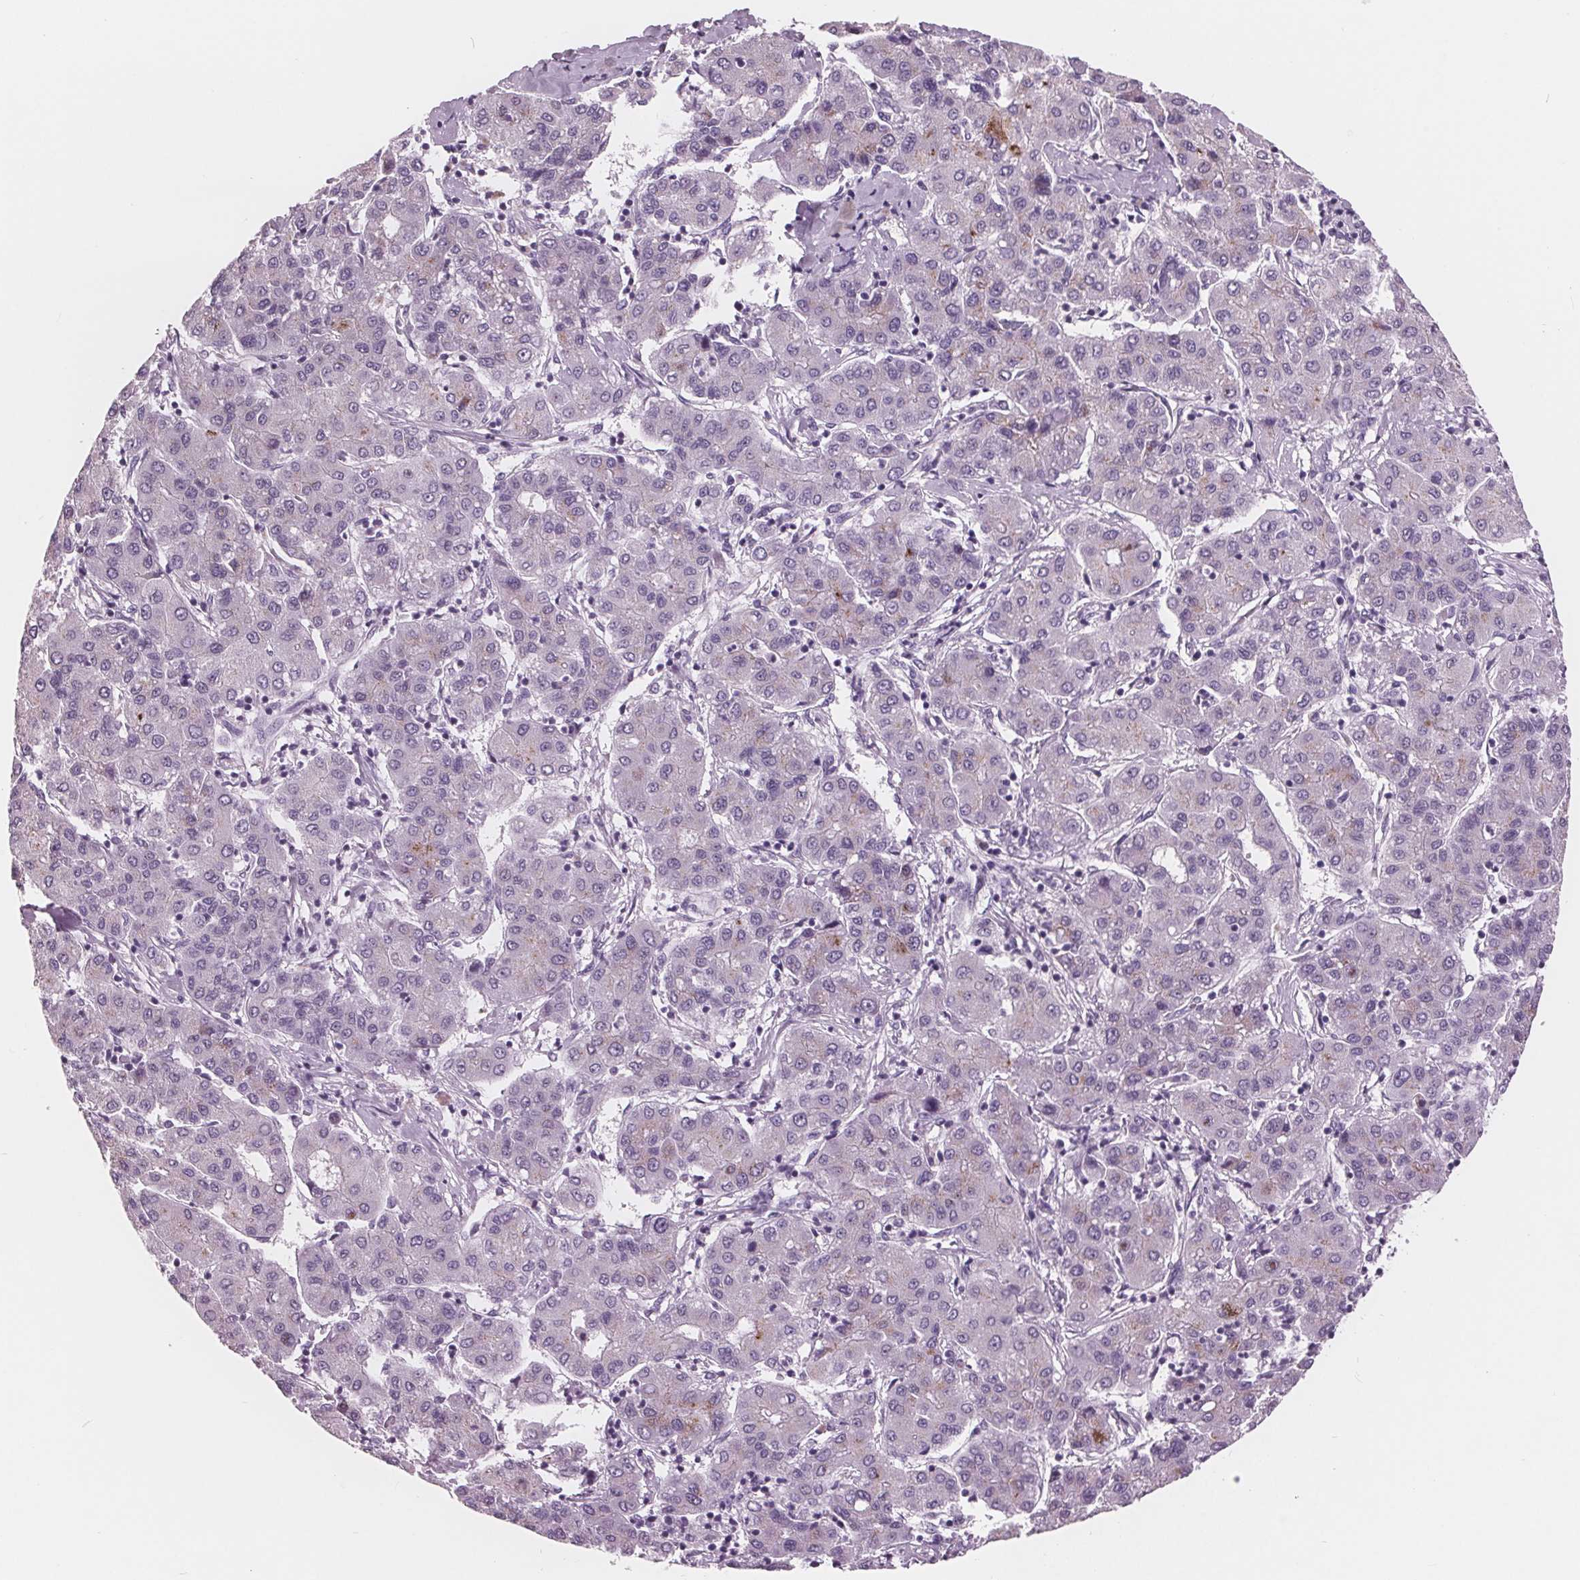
{"staining": {"intensity": "weak", "quantity": "<25%", "location": "cytoplasmic/membranous"}, "tissue": "liver cancer", "cell_type": "Tumor cells", "image_type": "cancer", "snomed": [{"axis": "morphology", "description": "Carcinoma, Hepatocellular, NOS"}, {"axis": "topography", "description": "Liver"}], "caption": "Liver cancer was stained to show a protein in brown. There is no significant expression in tumor cells.", "gene": "AMBP", "patient": {"sex": "male", "age": 65}}